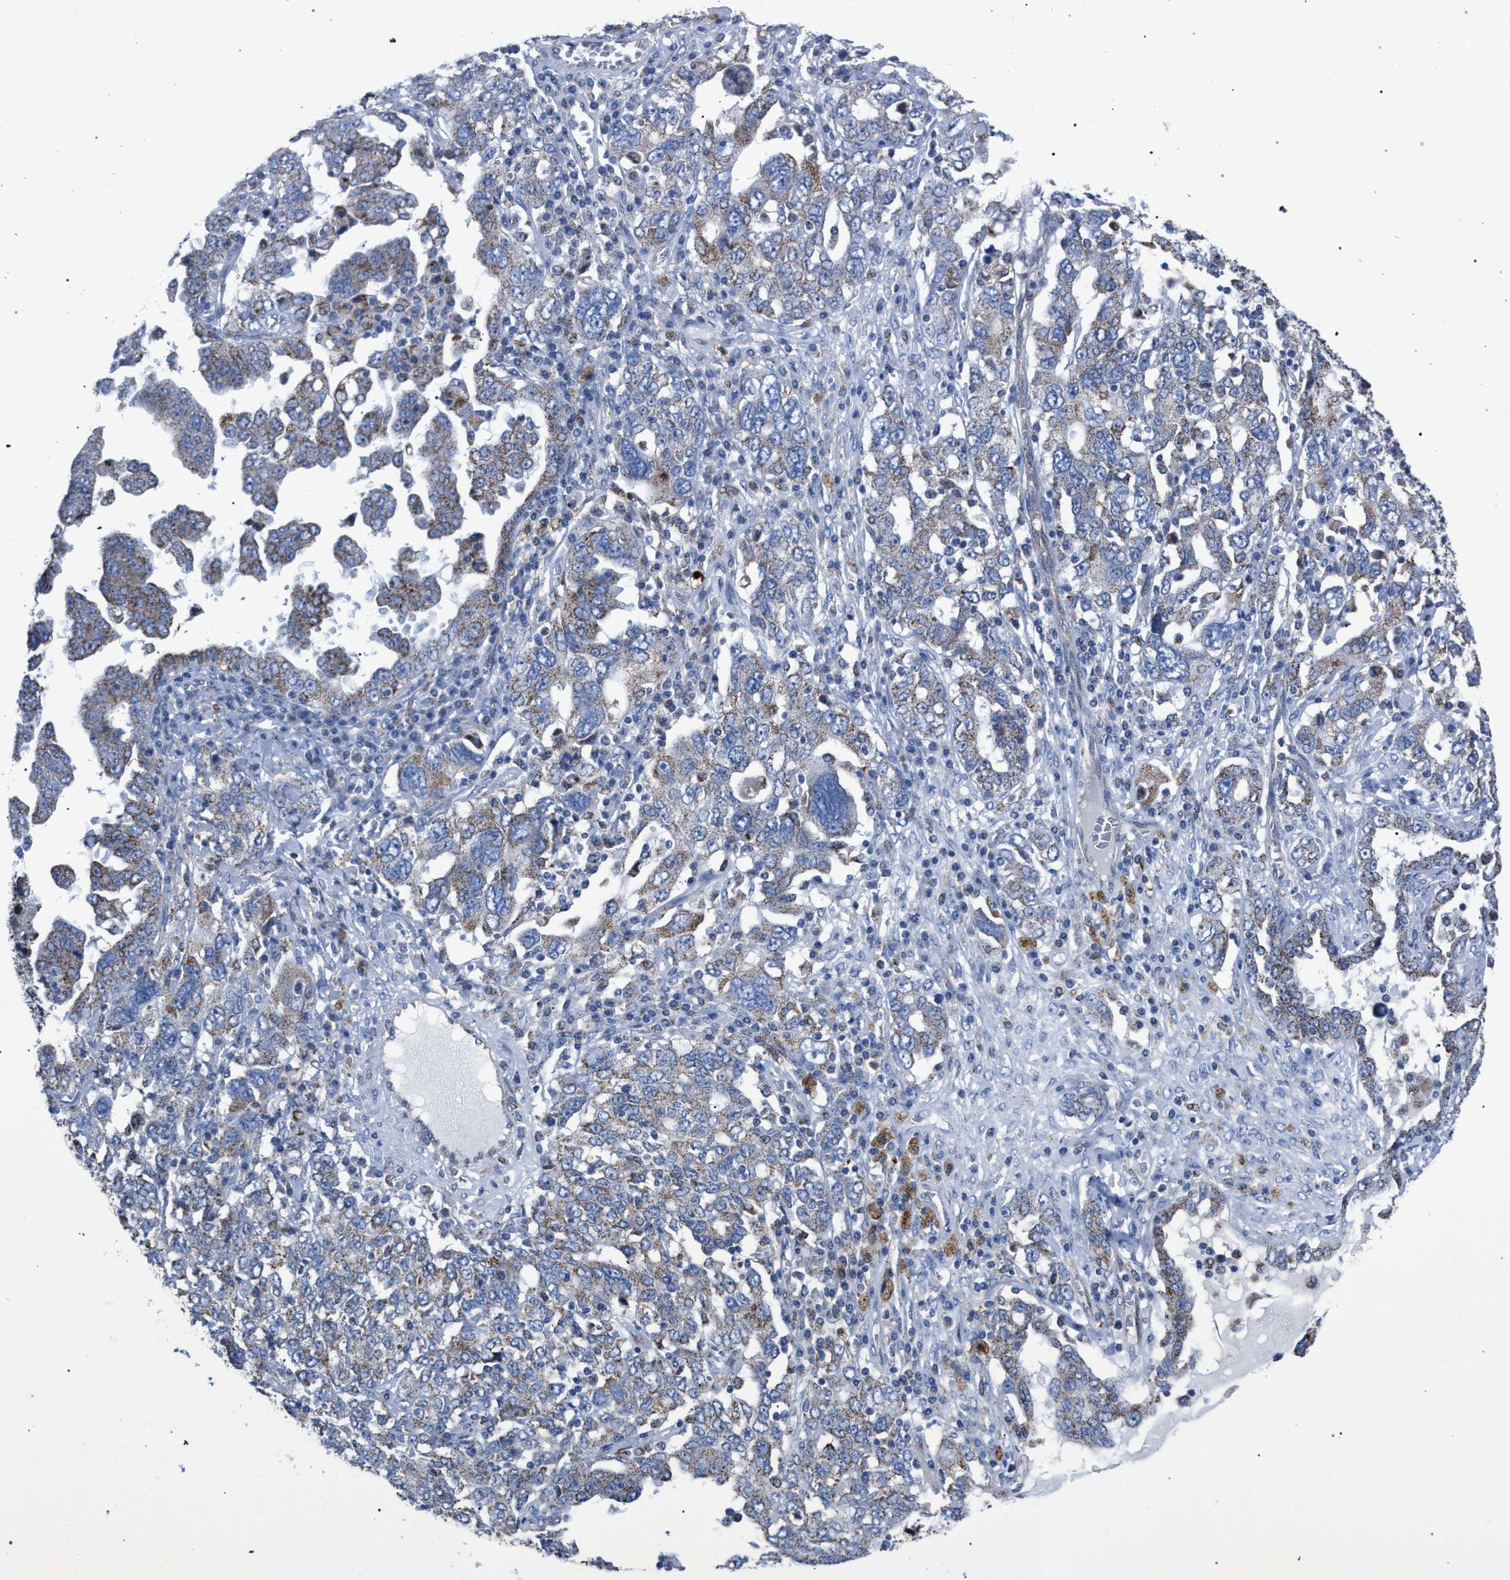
{"staining": {"intensity": "weak", "quantity": "25%-75%", "location": "cytoplasmic/membranous"}, "tissue": "ovarian cancer", "cell_type": "Tumor cells", "image_type": "cancer", "snomed": [{"axis": "morphology", "description": "Carcinoma, endometroid"}, {"axis": "topography", "description": "Ovary"}], "caption": "Ovarian endometroid carcinoma stained for a protein (brown) shows weak cytoplasmic/membranous positive positivity in about 25%-75% of tumor cells.", "gene": "HSD17B4", "patient": {"sex": "female", "age": 62}}